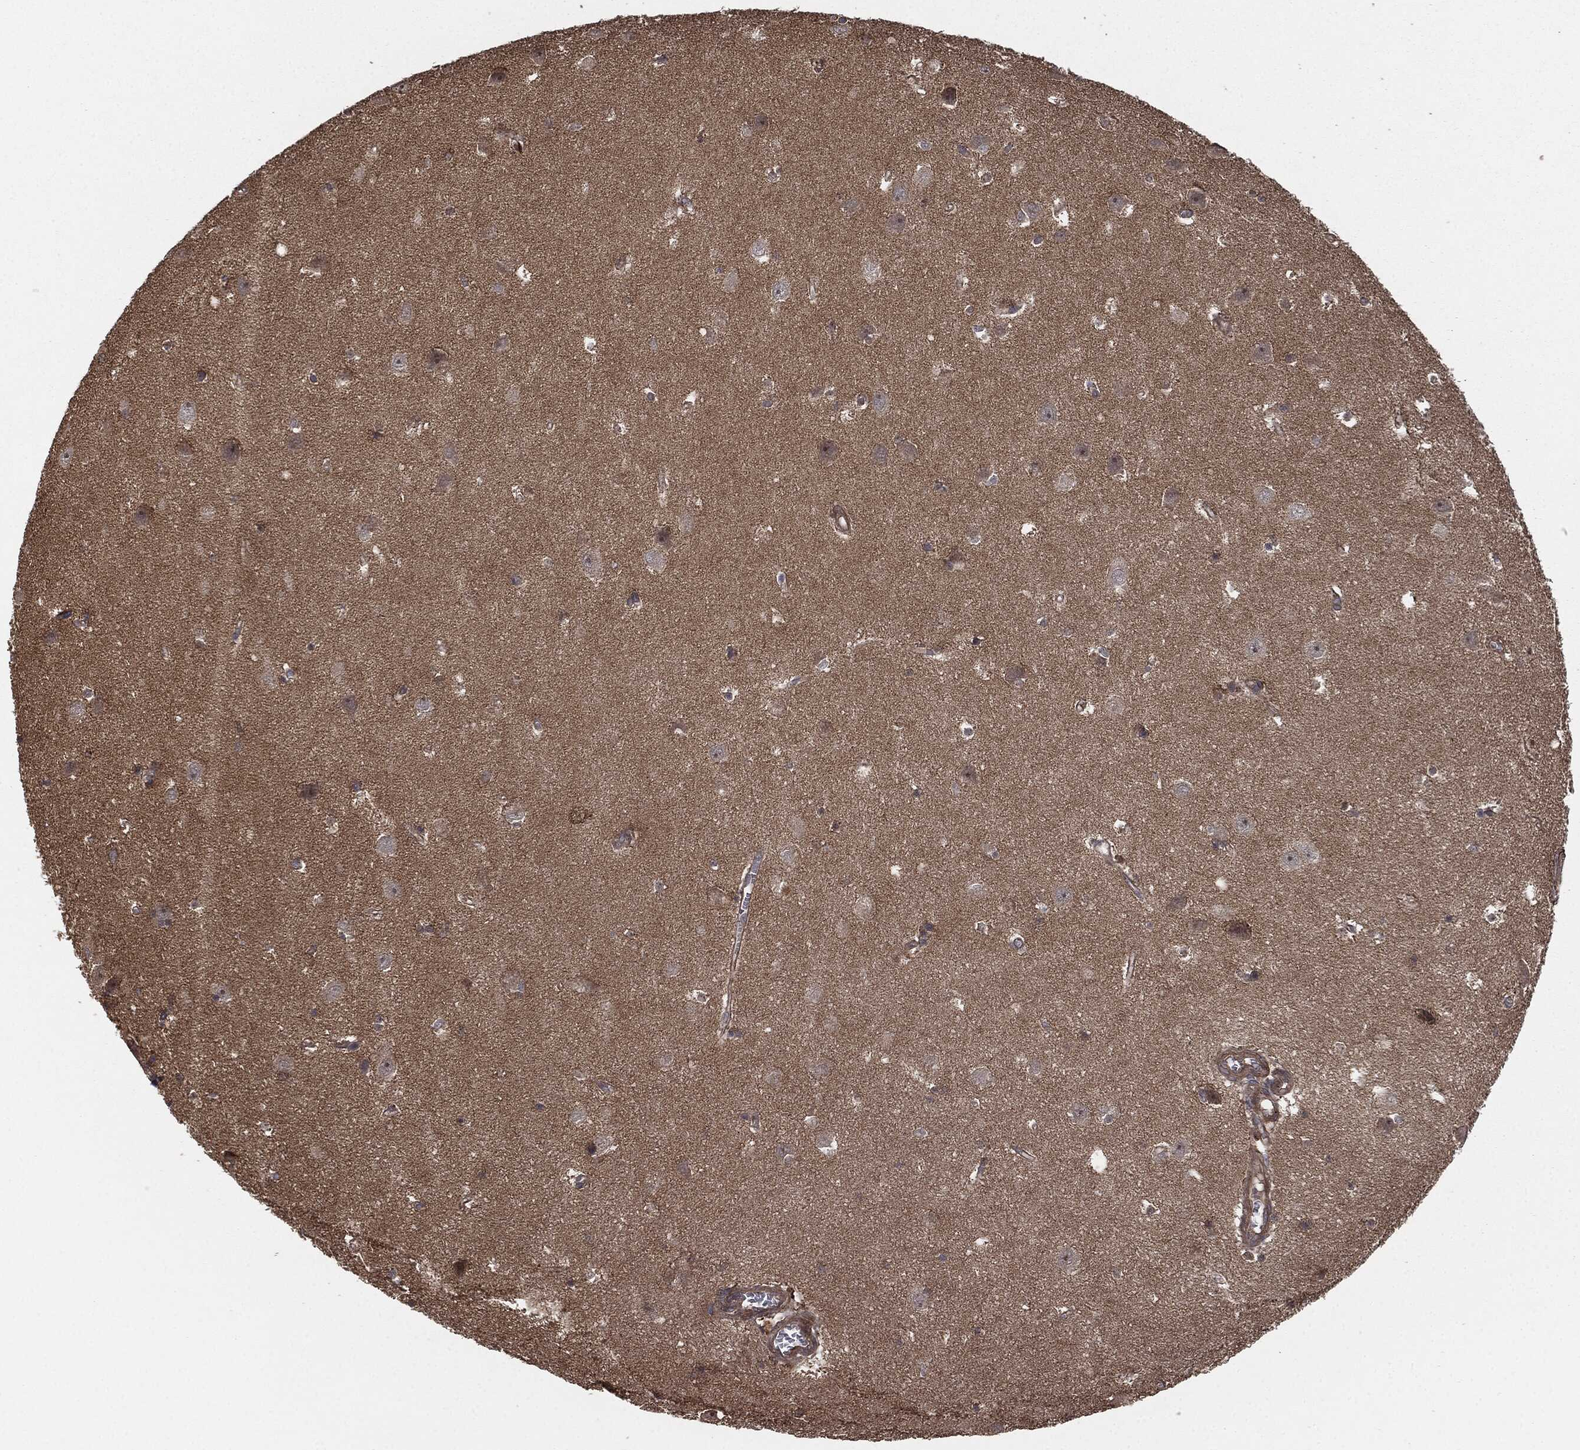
{"staining": {"intensity": "negative", "quantity": "none", "location": "none"}, "tissue": "hippocampus", "cell_type": "Glial cells", "image_type": "normal", "snomed": [{"axis": "morphology", "description": "Normal tissue, NOS"}, {"axis": "topography", "description": "Hippocampus"}], "caption": "Protein analysis of normal hippocampus reveals no significant expression in glial cells.", "gene": "ERBIN", "patient": {"sex": "female", "age": 64}}